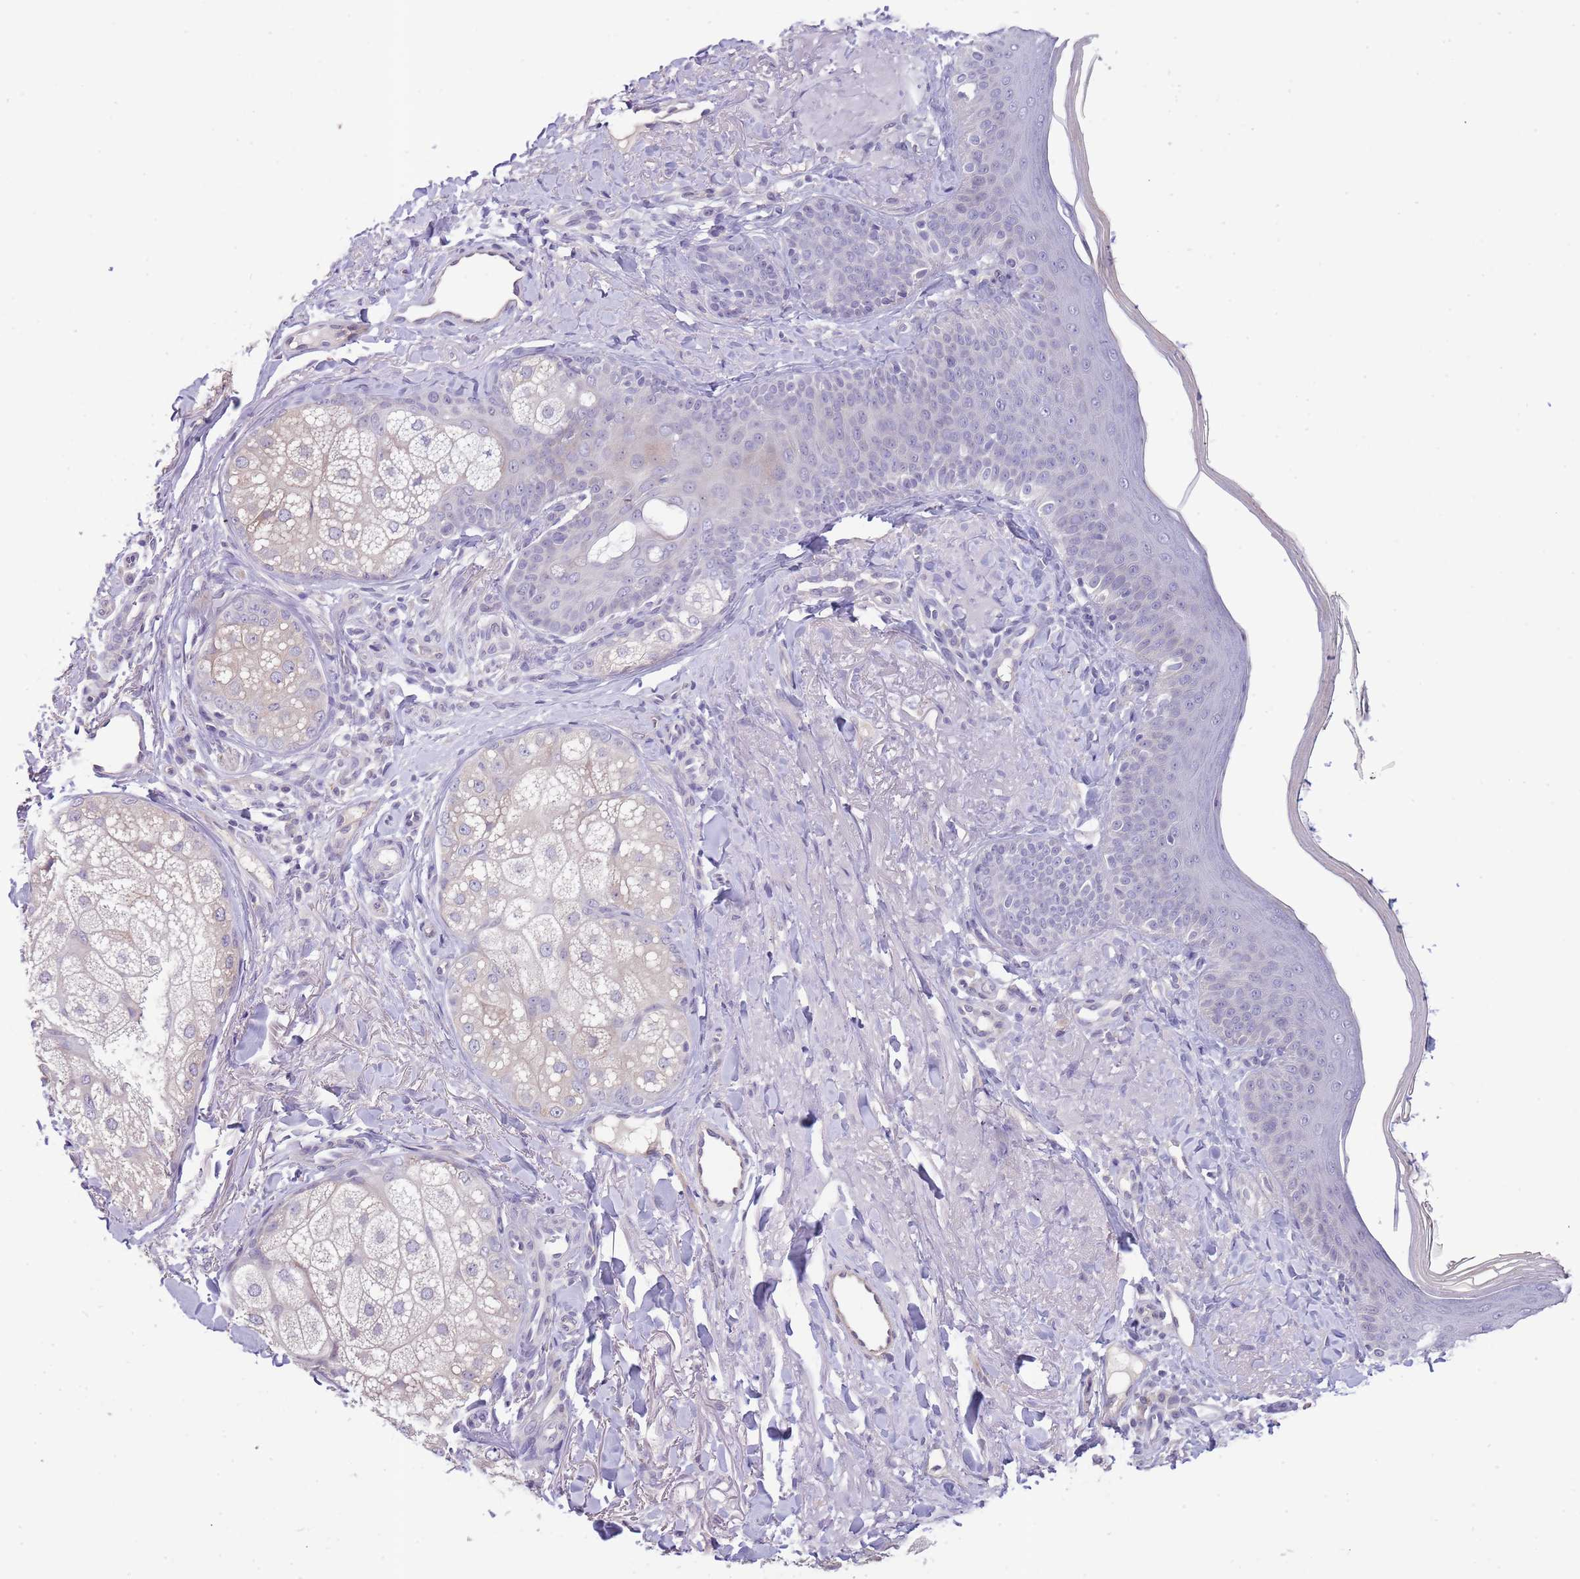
{"staining": {"intensity": "negative", "quantity": "none", "location": "none"}, "tissue": "skin", "cell_type": "Fibroblasts", "image_type": "normal", "snomed": [{"axis": "morphology", "description": "Normal tissue, NOS"}, {"axis": "topography", "description": "Skin"}], "caption": "Skin stained for a protein using IHC displays no expression fibroblasts.", "gene": "ZNF658", "patient": {"sex": "male", "age": 57}}